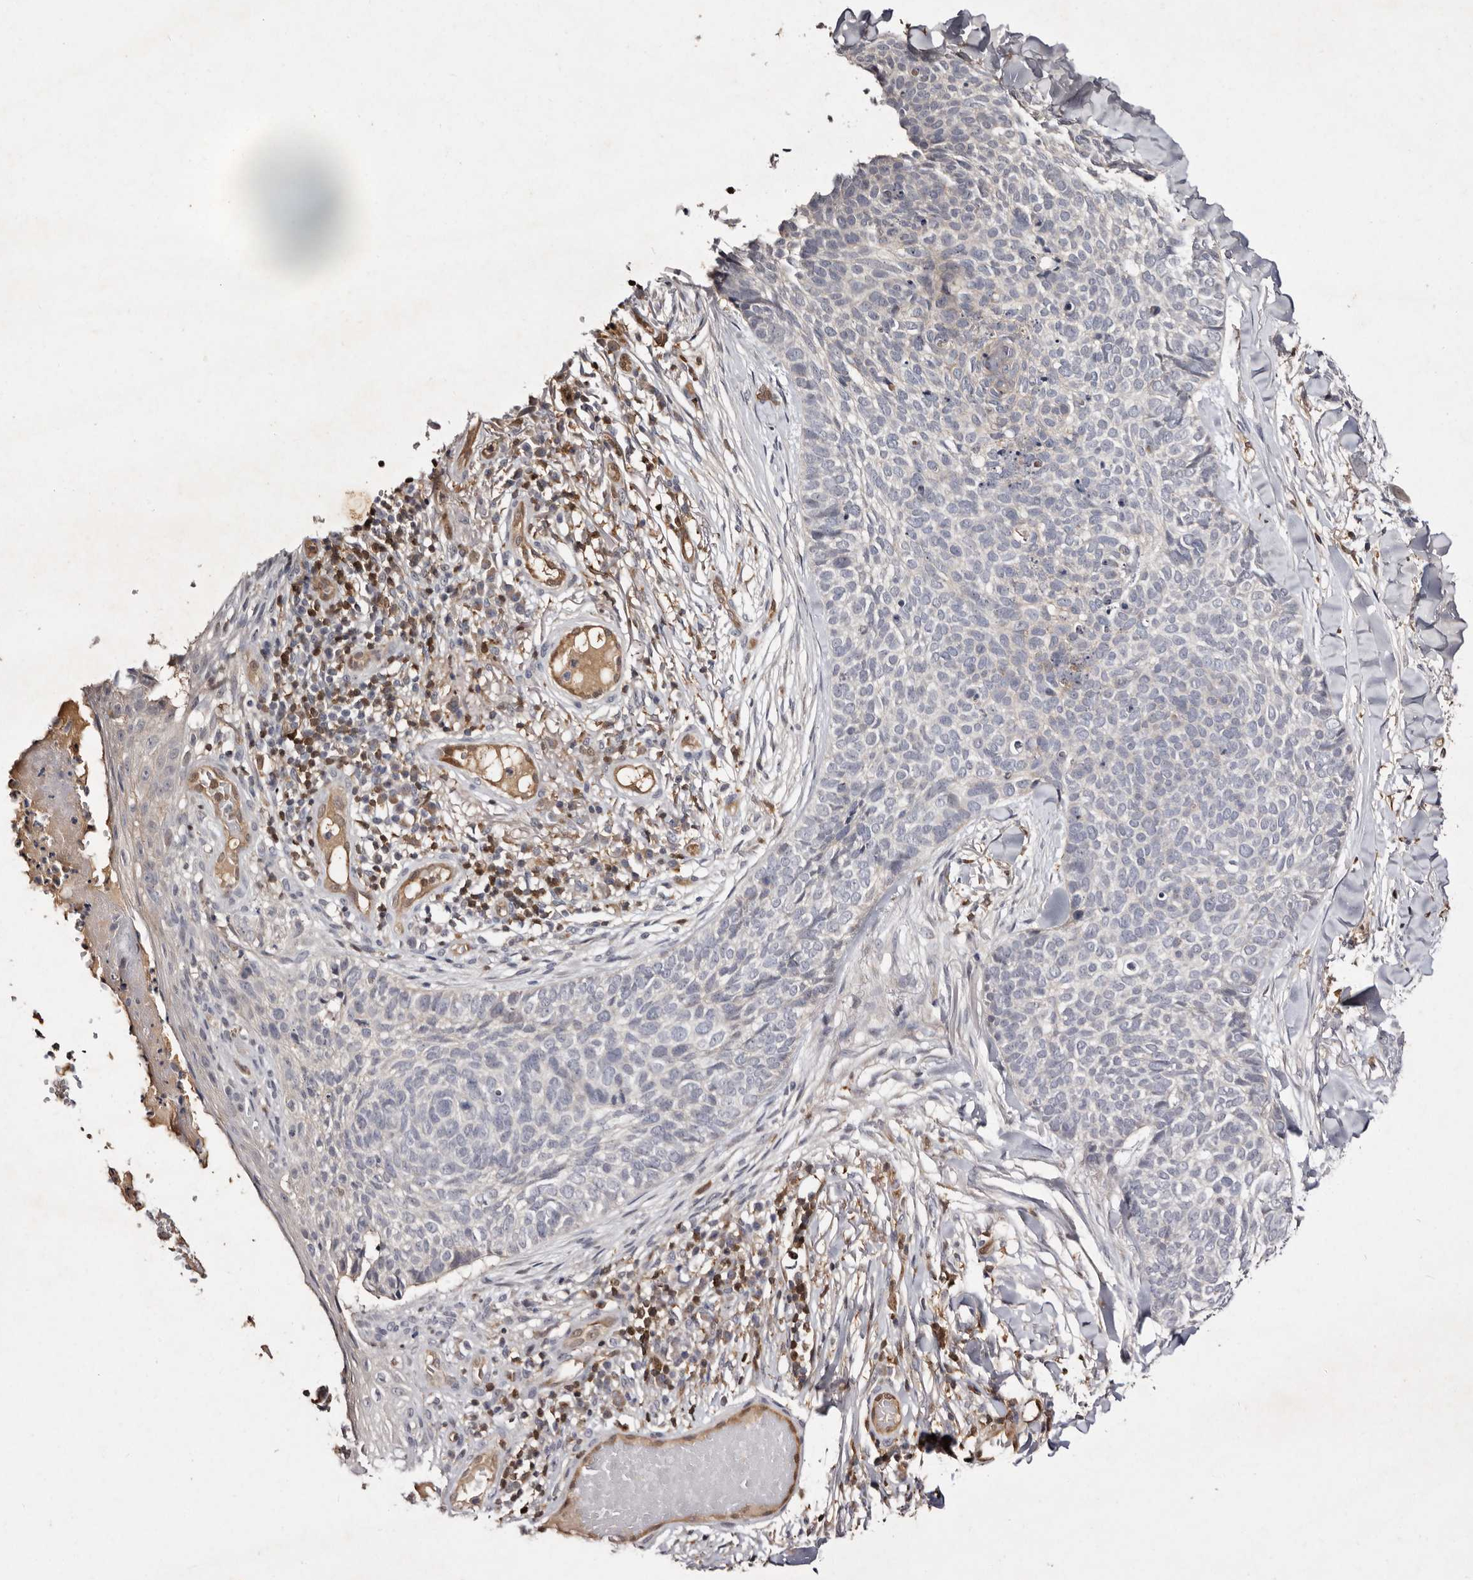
{"staining": {"intensity": "negative", "quantity": "none", "location": "none"}, "tissue": "skin cancer", "cell_type": "Tumor cells", "image_type": "cancer", "snomed": [{"axis": "morphology", "description": "Normal tissue, NOS"}, {"axis": "morphology", "description": "Basal cell carcinoma"}, {"axis": "topography", "description": "Skin"}], "caption": "Tumor cells are negative for protein expression in human skin cancer.", "gene": "GIMAP4", "patient": {"sex": "male", "age": 67}}